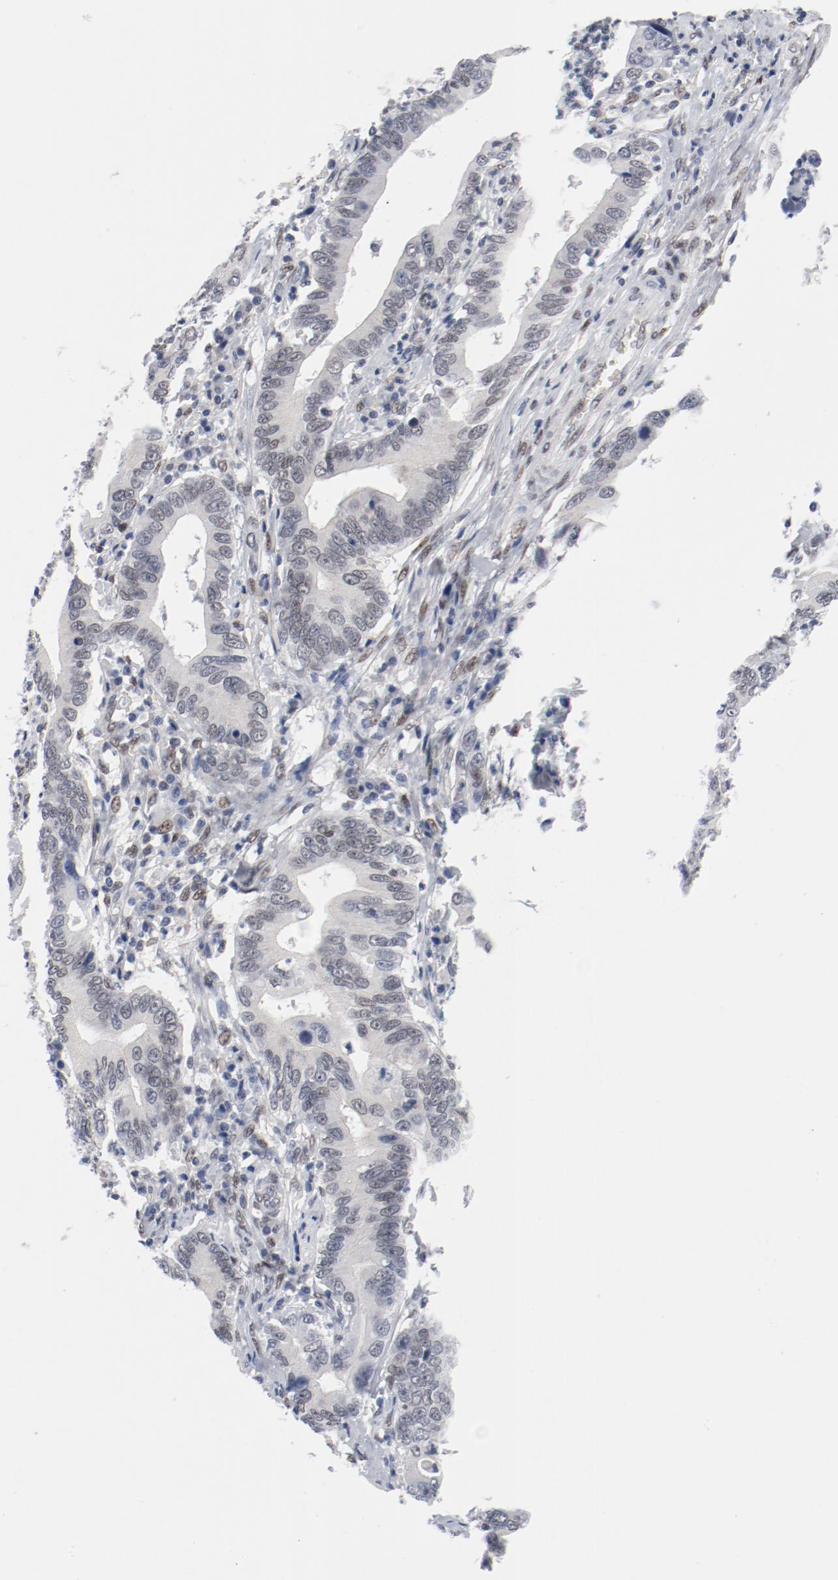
{"staining": {"intensity": "weak", "quantity": "25%-75%", "location": "nuclear"}, "tissue": "stomach cancer", "cell_type": "Tumor cells", "image_type": "cancer", "snomed": [{"axis": "morphology", "description": "Adenocarcinoma, NOS"}, {"axis": "topography", "description": "Stomach, upper"}], "caption": "A photomicrograph of human stomach cancer (adenocarcinoma) stained for a protein displays weak nuclear brown staining in tumor cells.", "gene": "ARNT", "patient": {"sex": "male", "age": 63}}